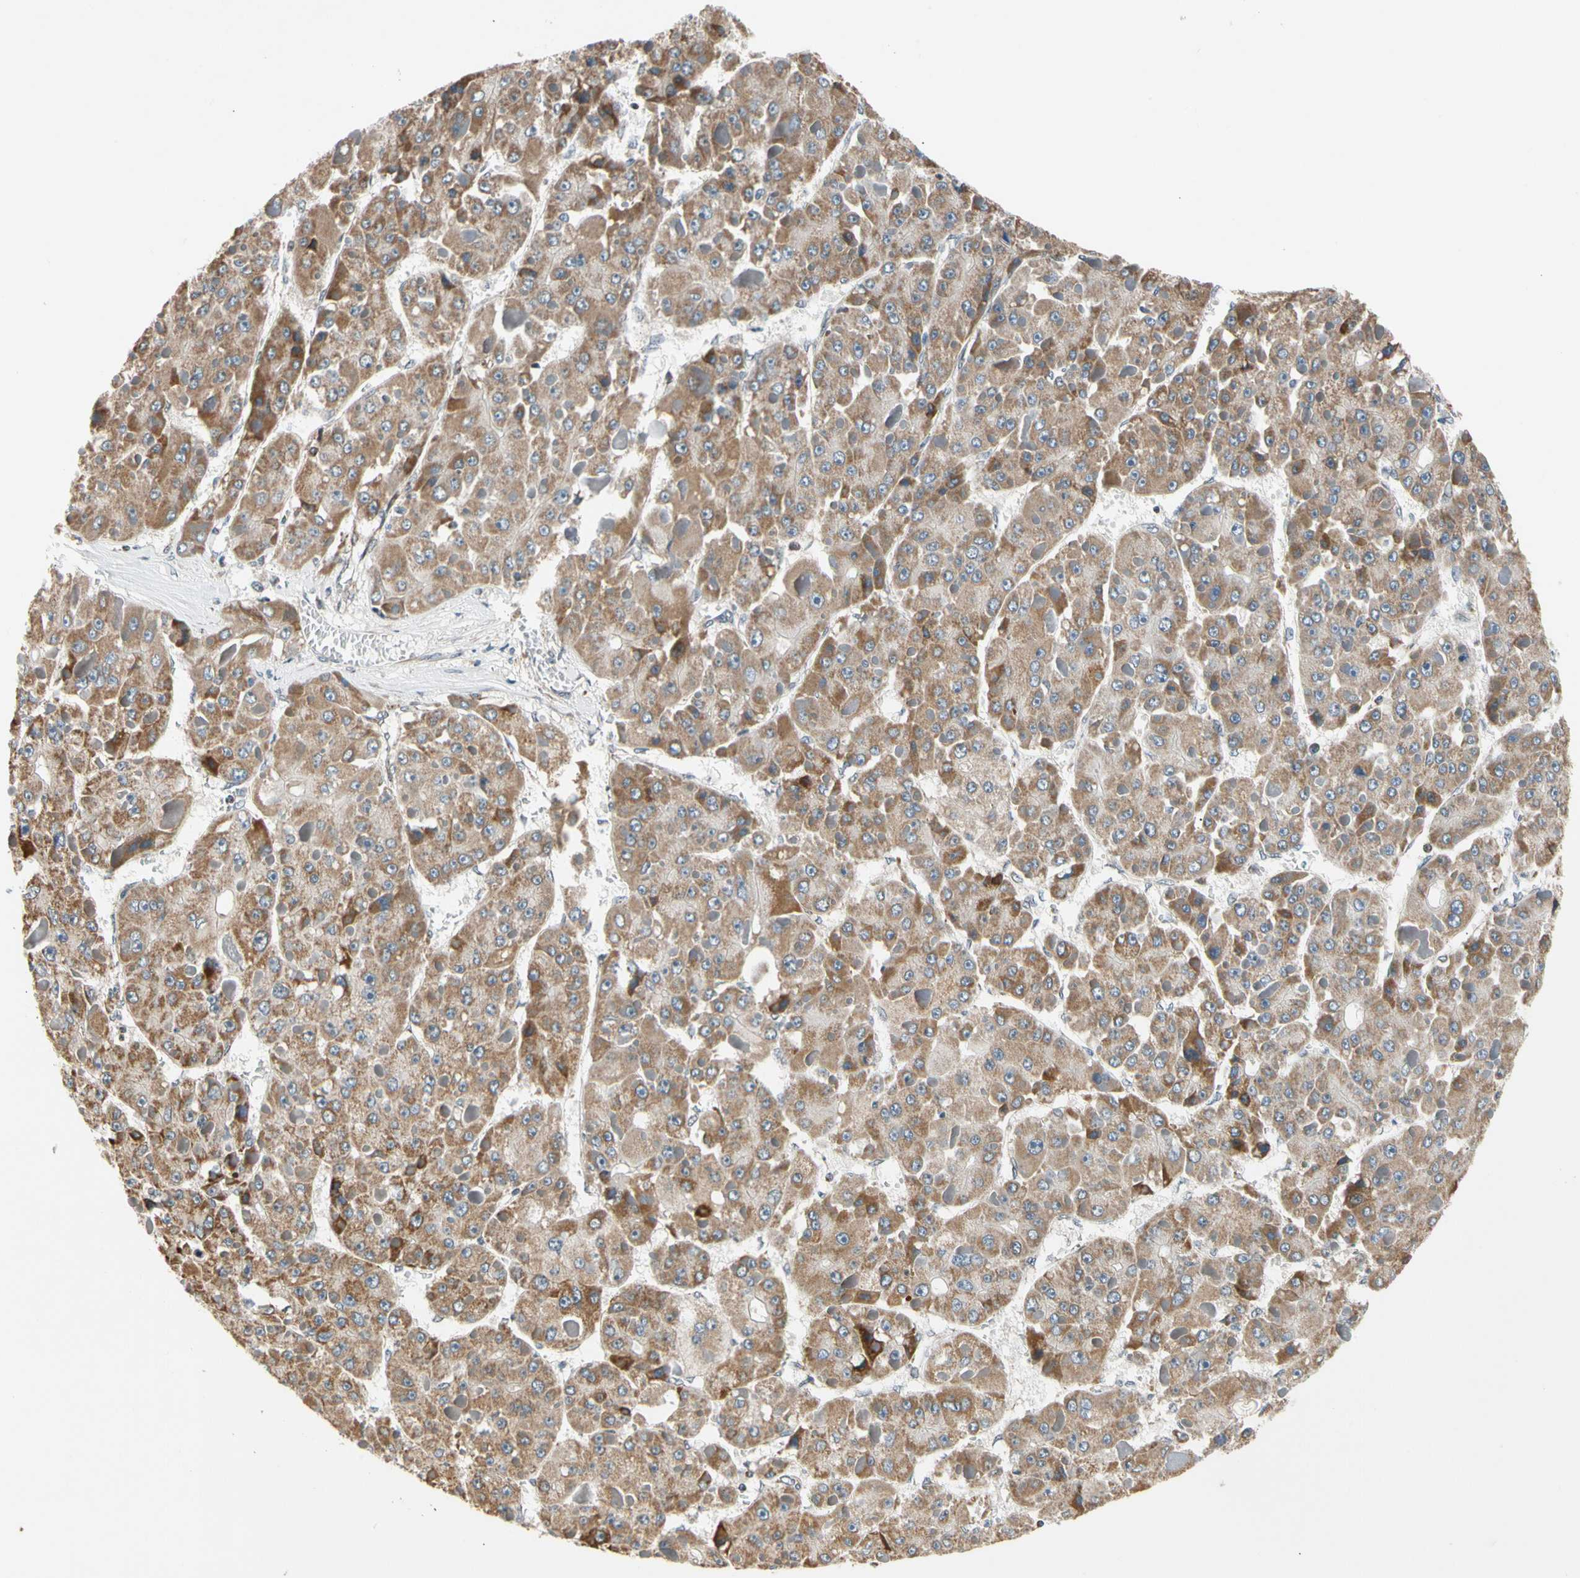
{"staining": {"intensity": "moderate", "quantity": ">75%", "location": "cytoplasmic/membranous"}, "tissue": "liver cancer", "cell_type": "Tumor cells", "image_type": "cancer", "snomed": [{"axis": "morphology", "description": "Carcinoma, Hepatocellular, NOS"}, {"axis": "topography", "description": "Liver"}], "caption": "An image showing moderate cytoplasmic/membranous positivity in approximately >75% of tumor cells in hepatocellular carcinoma (liver), as visualized by brown immunohistochemical staining.", "gene": "KHDC4", "patient": {"sex": "female", "age": 73}}